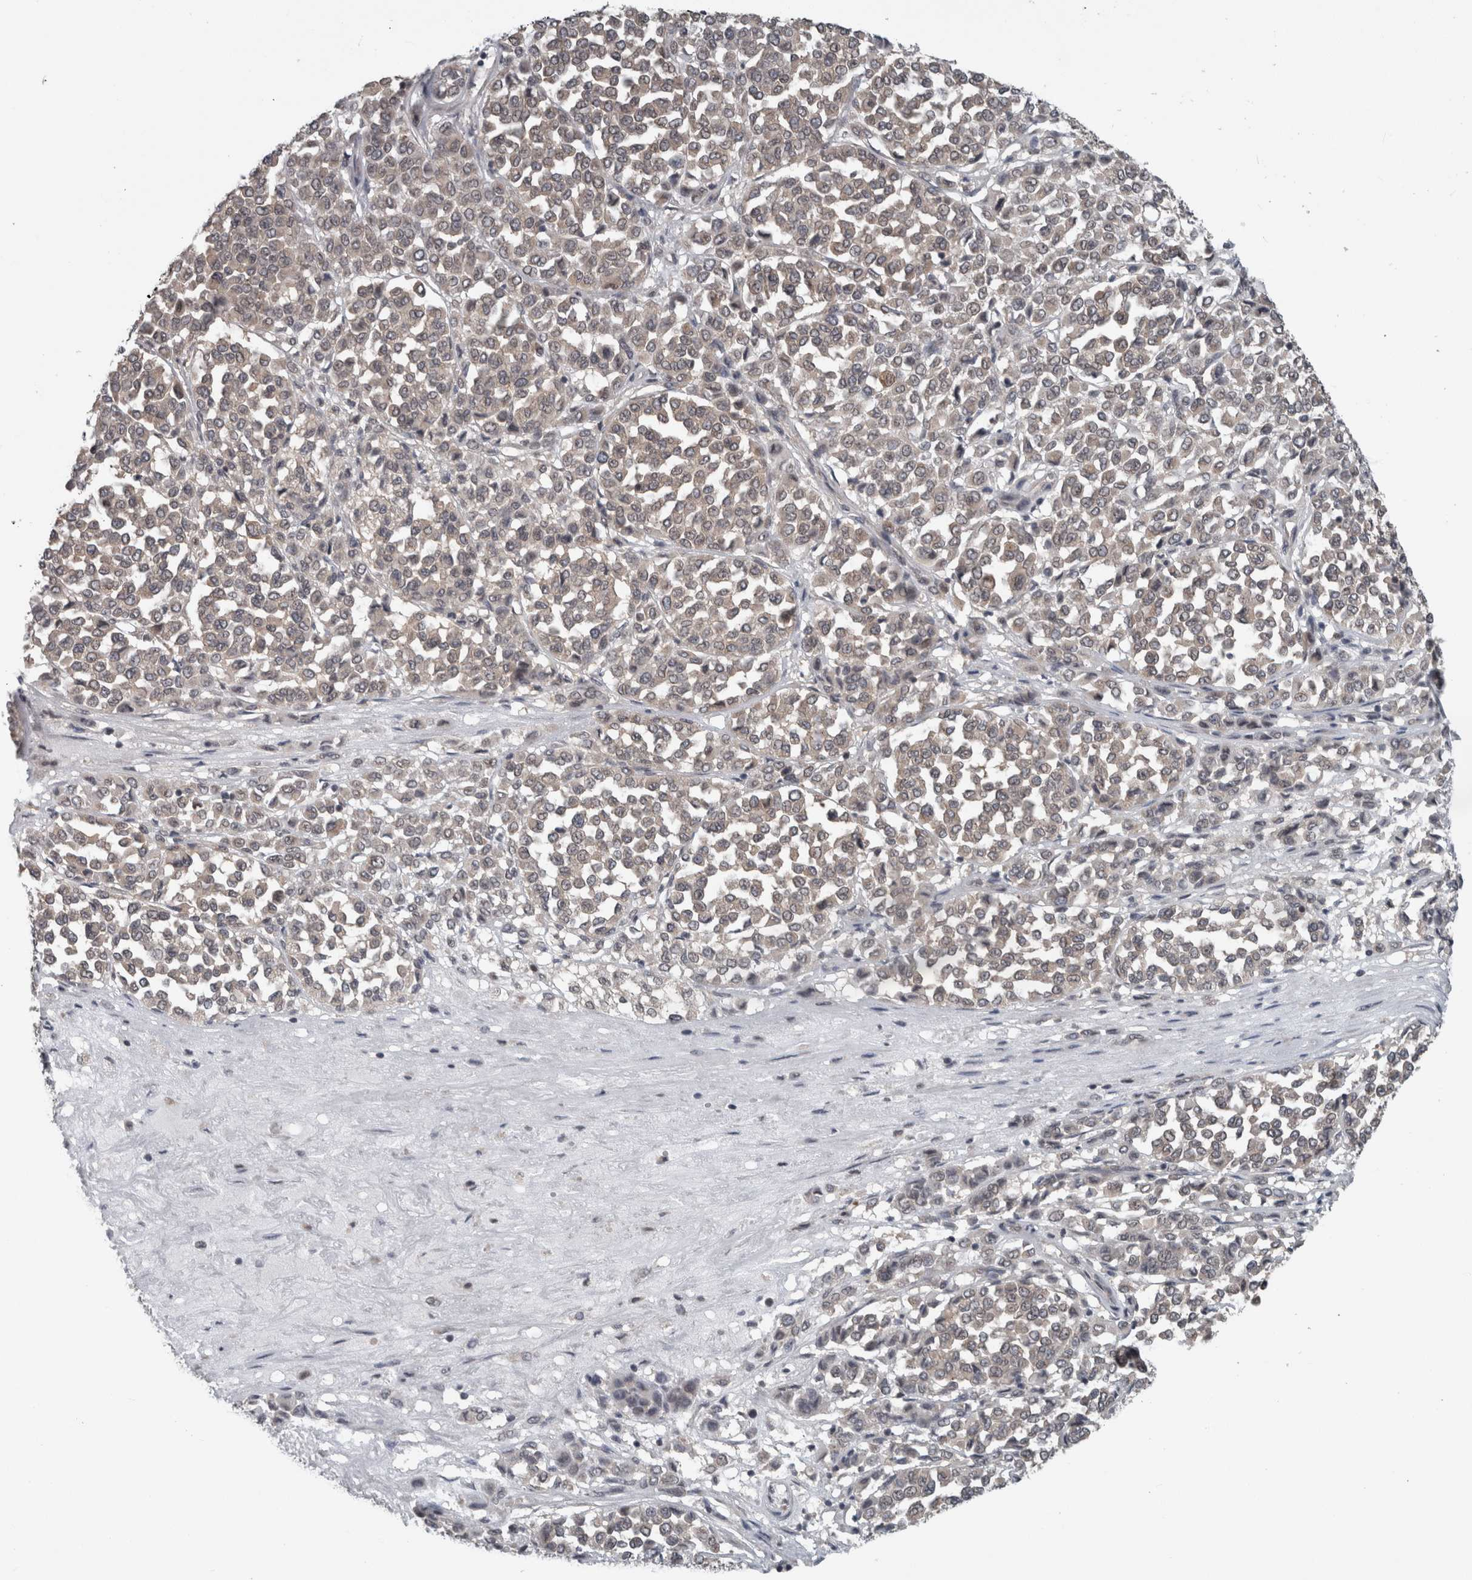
{"staining": {"intensity": "negative", "quantity": "none", "location": "none"}, "tissue": "melanoma", "cell_type": "Tumor cells", "image_type": "cancer", "snomed": [{"axis": "morphology", "description": "Malignant melanoma, Metastatic site"}, {"axis": "topography", "description": "Pancreas"}], "caption": "A high-resolution histopathology image shows IHC staining of malignant melanoma (metastatic site), which displays no significant staining in tumor cells.", "gene": "ENY2", "patient": {"sex": "female", "age": 30}}